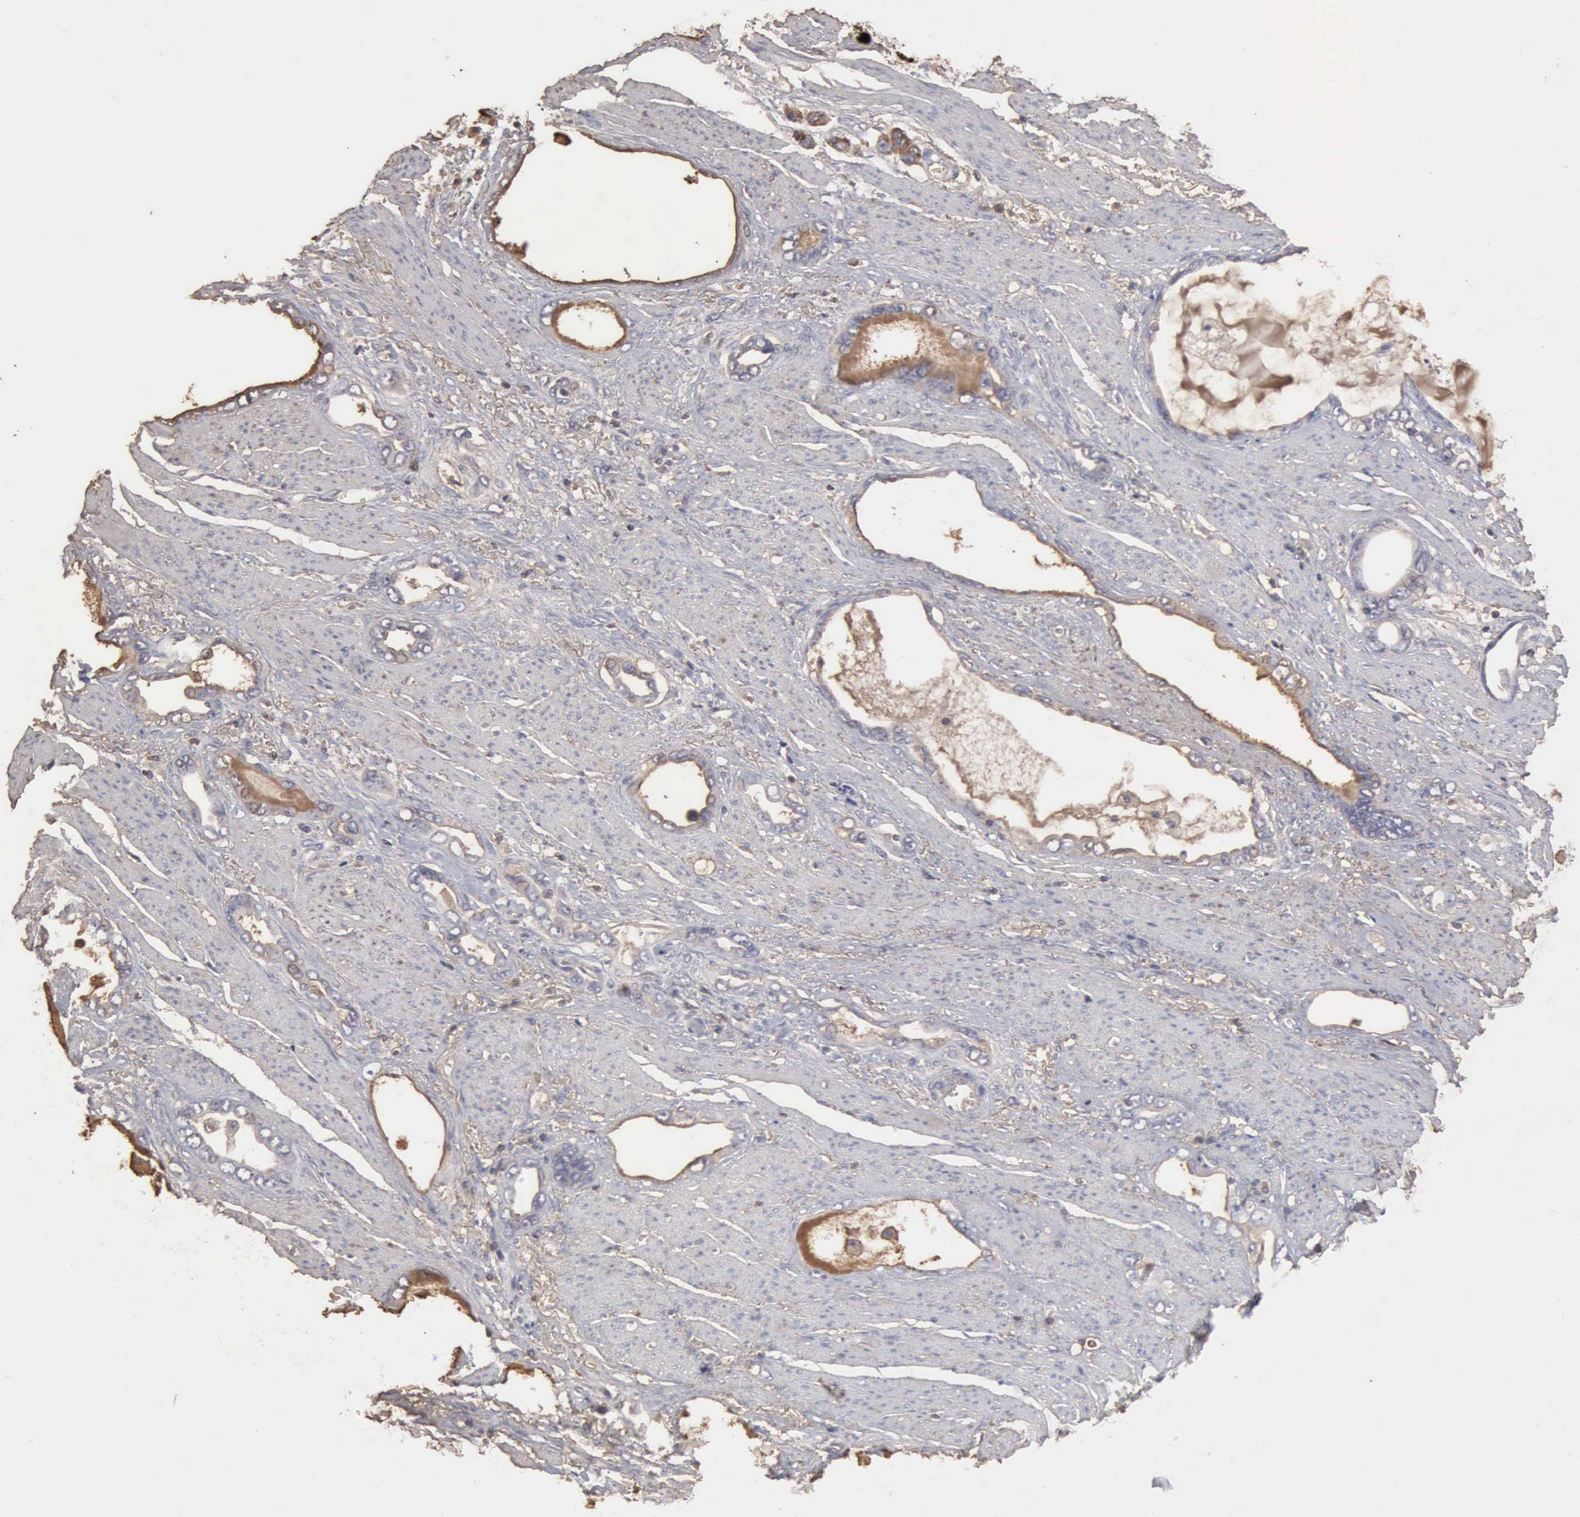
{"staining": {"intensity": "weak", "quantity": "25%-75%", "location": "cytoplasmic/membranous"}, "tissue": "stomach cancer", "cell_type": "Tumor cells", "image_type": "cancer", "snomed": [{"axis": "morphology", "description": "Adenocarcinoma, NOS"}, {"axis": "topography", "description": "Stomach"}], "caption": "An immunohistochemistry micrograph of tumor tissue is shown. Protein staining in brown labels weak cytoplasmic/membranous positivity in stomach cancer (adenocarcinoma) within tumor cells.", "gene": "SERPINA1", "patient": {"sex": "male", "age": 78}}